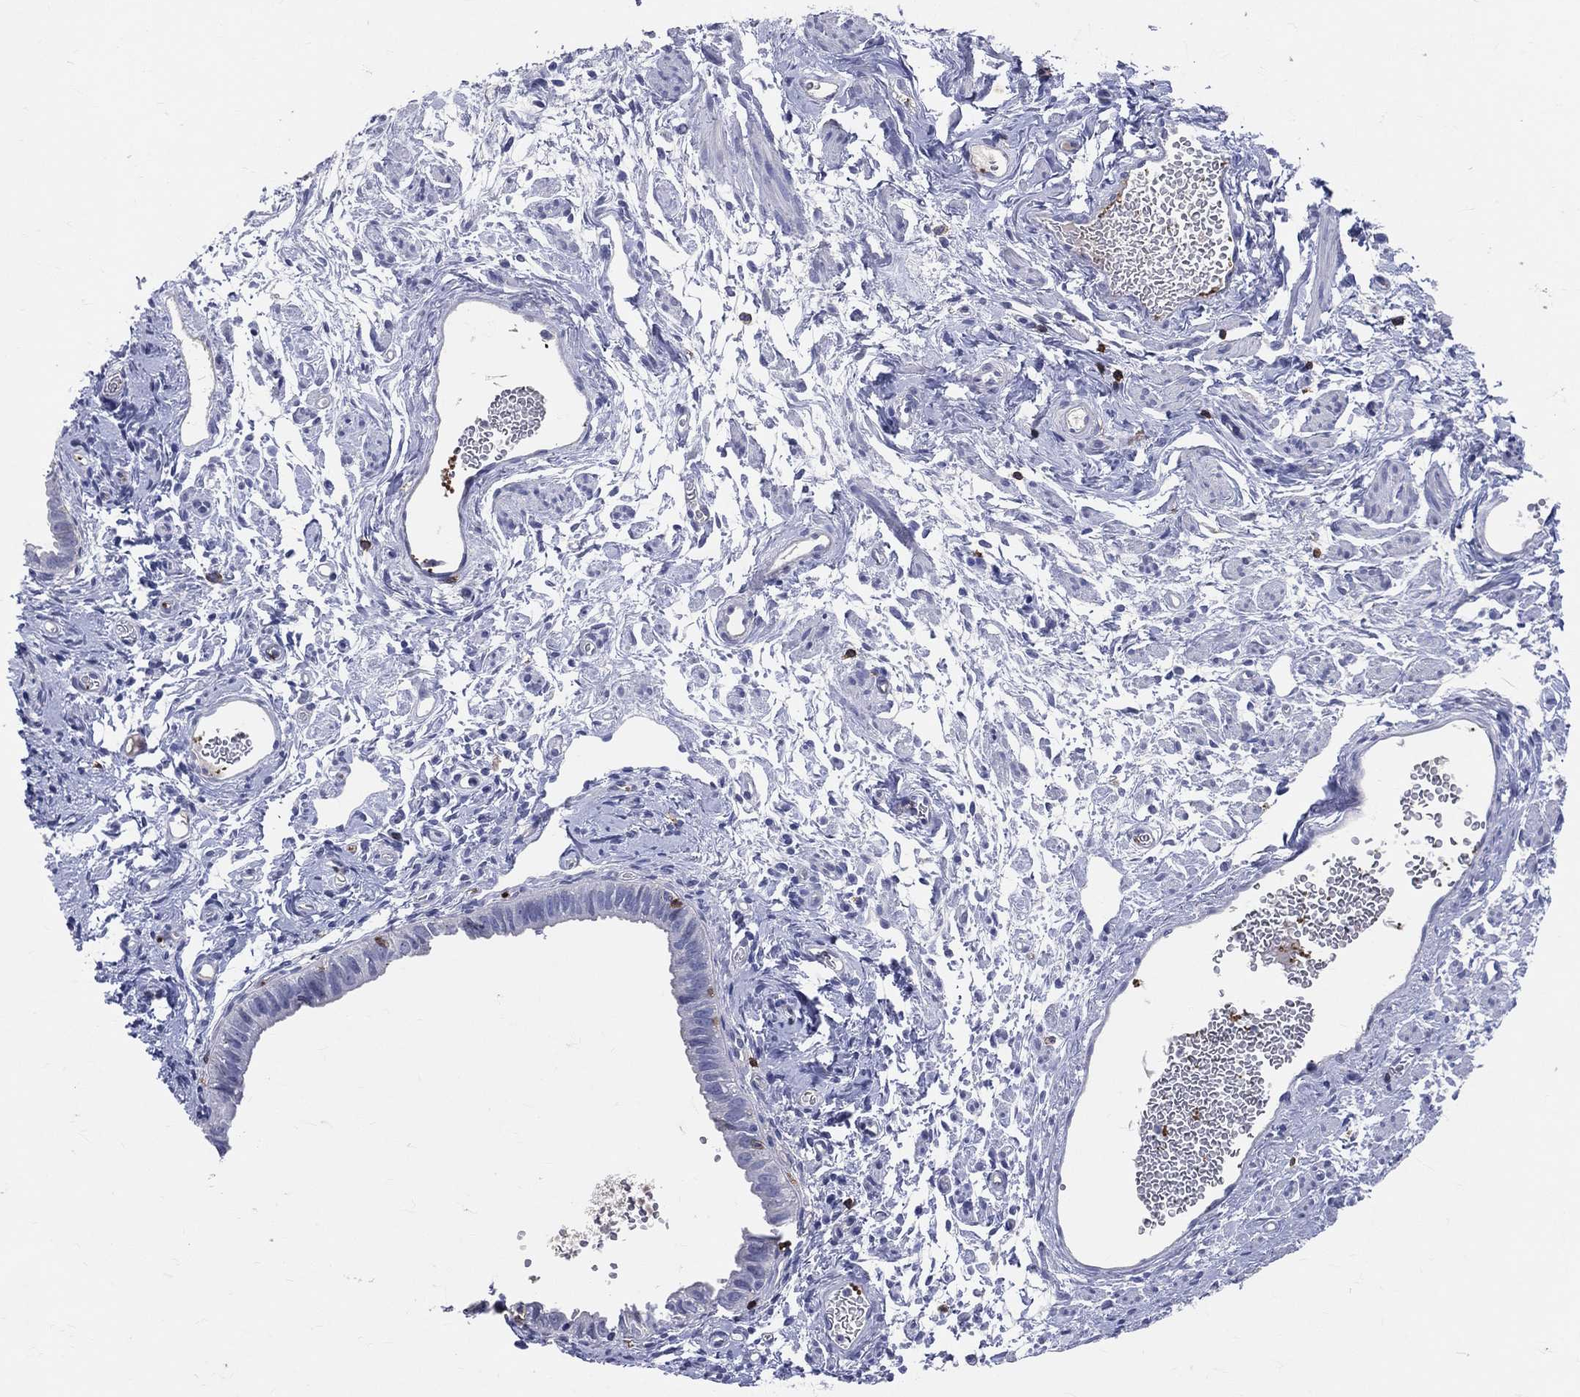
{"staining": {"intensity": "negative", "quantity": "none", "location": "none"}, "tissue": "ovarian cancer", "cell_type": "Tumor cells", "image_type": "cancer", "snomed": [{"axis": "morphology", "description": "Carcinoma, endometroid"}, {"axis": "topography", "description": "Ovary"}], "caption": "Photomicrograph shows no protein positivity in tumor cells of endometroid carcinoma (ovarian) tissue.", "gene": "LAT", "patient": {"sex": "female", "age": 85}}